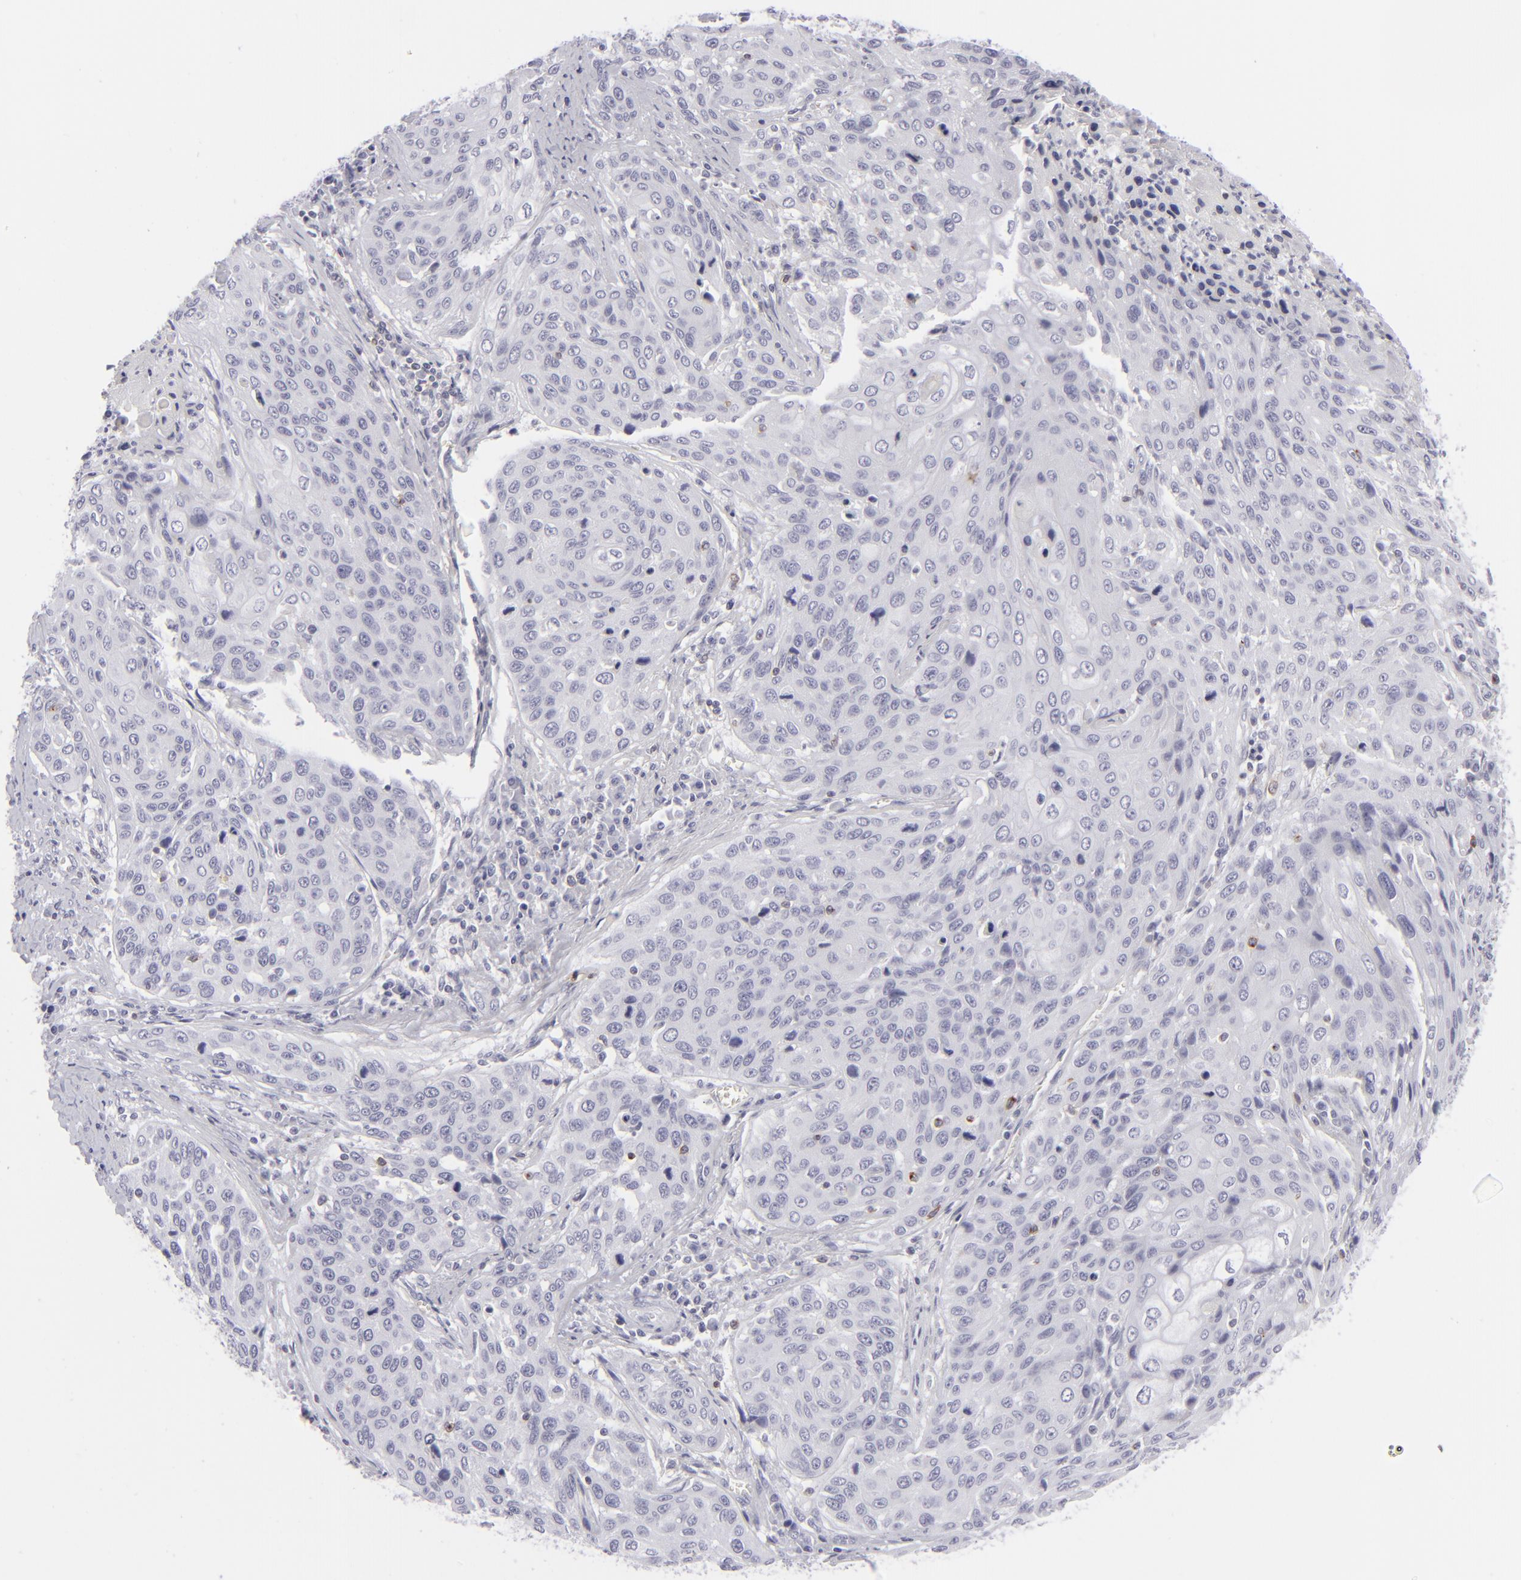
{"staining": {"intensity": "negative", "quantity": "none", "location": "none"}, "tissue": "cervical cancer", "cell_type": "Tumor cells", "image_type": "cancer", "snomed": [{"axis": "morphology", "description": "Squamous cell carcinoma, NOS"}, {"axis": "topography", "description": "Cervix"}], "caption": "An immunohistochemistry (IHC) histopathology image of squamous cell carcinoma (cervical) is shown. There is no staining in tumor cells of squamous cell carcinoma (cervical). (Immunohistochemistry, brightfield microscopy, high magnification).", "gene": "CD7", "patient": {"sex": "female", "age": 32}}